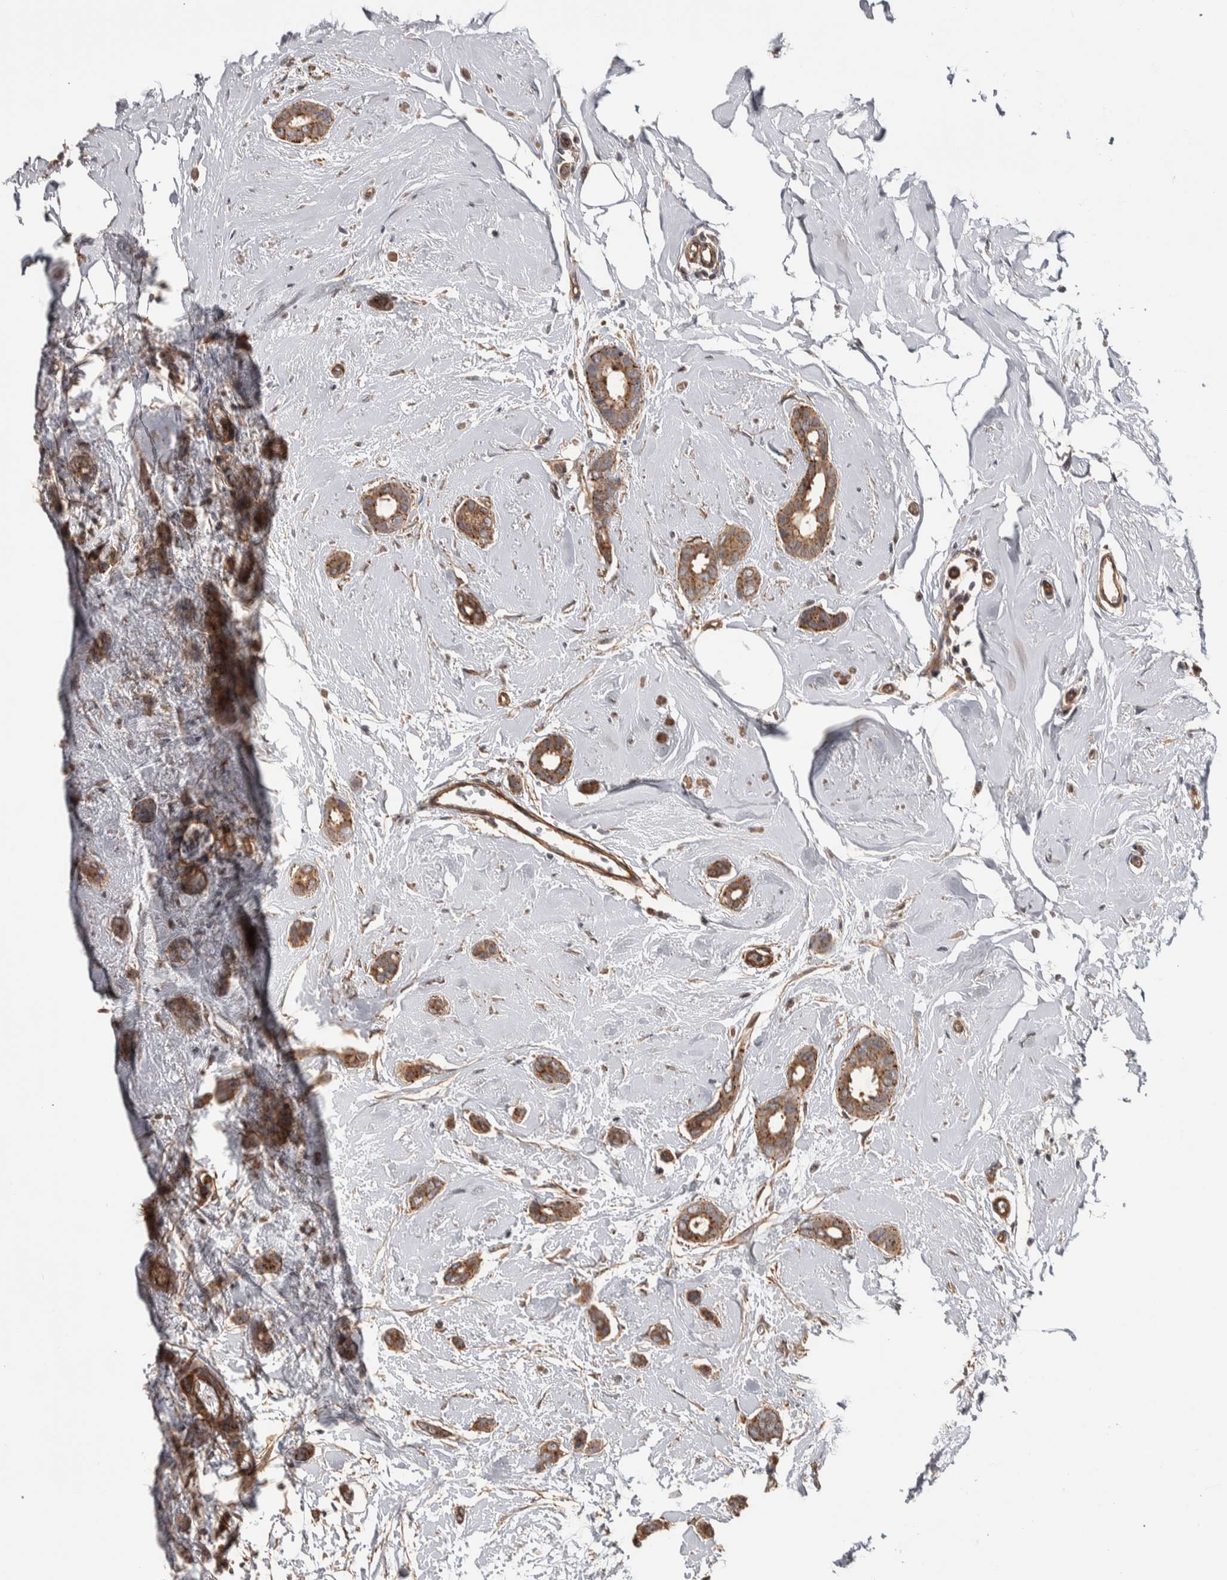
{"staining": {"intensity": "moderate", "quantity": ">75%", "location": "cytoplasmic/membranous"}, "tissue": "breast cancer", "cell_type": "Tumor cells", "image_type": "cancer", "snomed": [{"axis": "morphology", "description": "Duct carcinoma"}, {"axis": "topography", "description": "Breast"}], "caption": "Protein staining shows moderate cytoplasmic/membranous expression in approximately >75% of tumor cells in breast cancer (intraductal carcinoma).", "gene": "CHMP4C", "patient": {"sex": "female", "age": 55}}